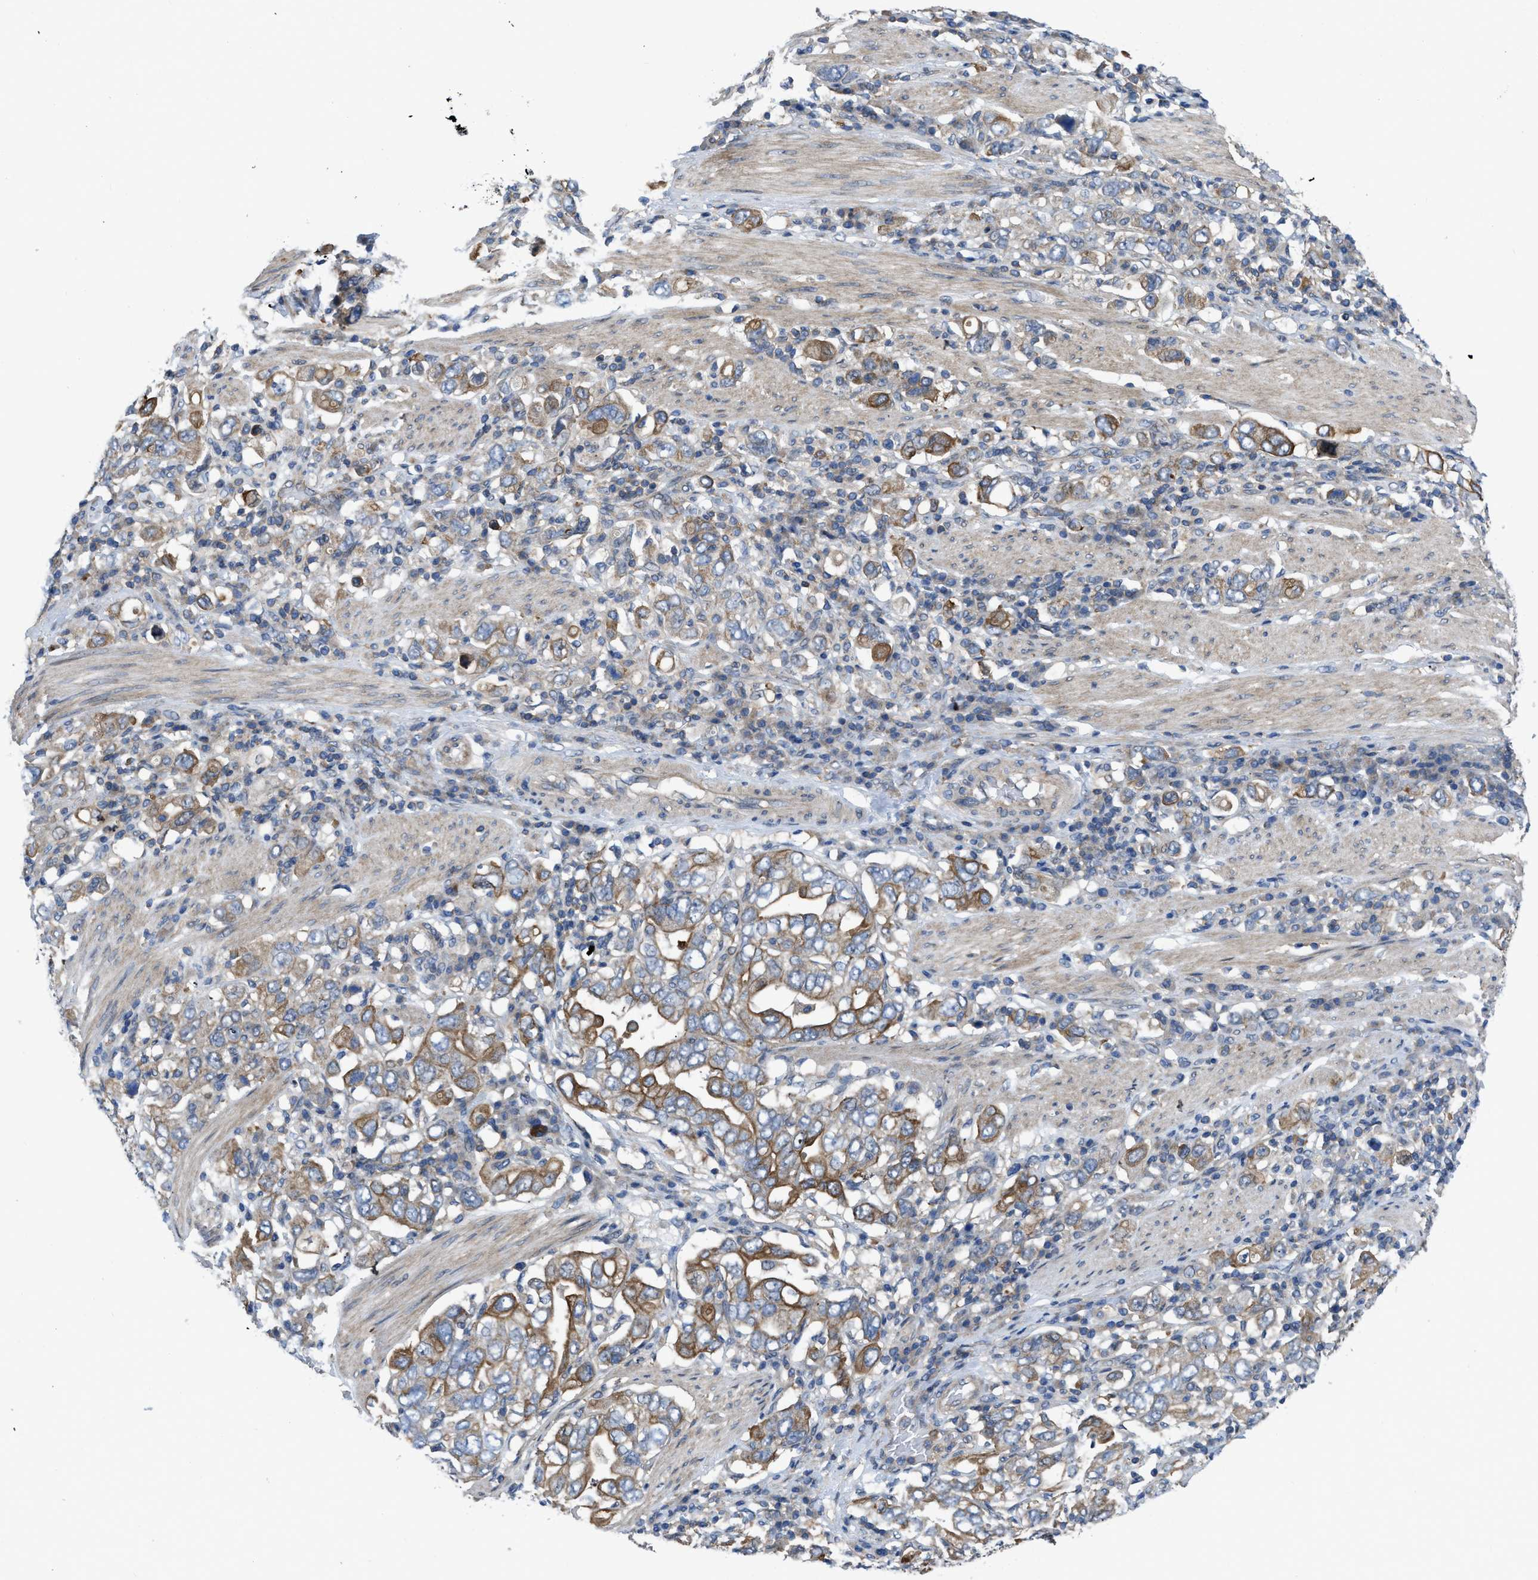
{"staining": {"intensity": "moderate", "quantity": ">75%", "location": "cytoplasmic/membranous"}, "tissue": "stomach cancer", "cell_type": "Tumor cells", "image_type": "cancer", "snomed": [{"axis": "morphology", "description": "Adenocarcinoma, NOS"}, {"axis": "topography", "description": "Stomach, upper"}], "caption": "Tumor cells reveal medium levels of moderate cytoplasmic/membranous expression in about >75% of cells in adenocarcinoma (stomach).", "gene": "MYO18A", "patient": {"sex": "male", "age": 62}}